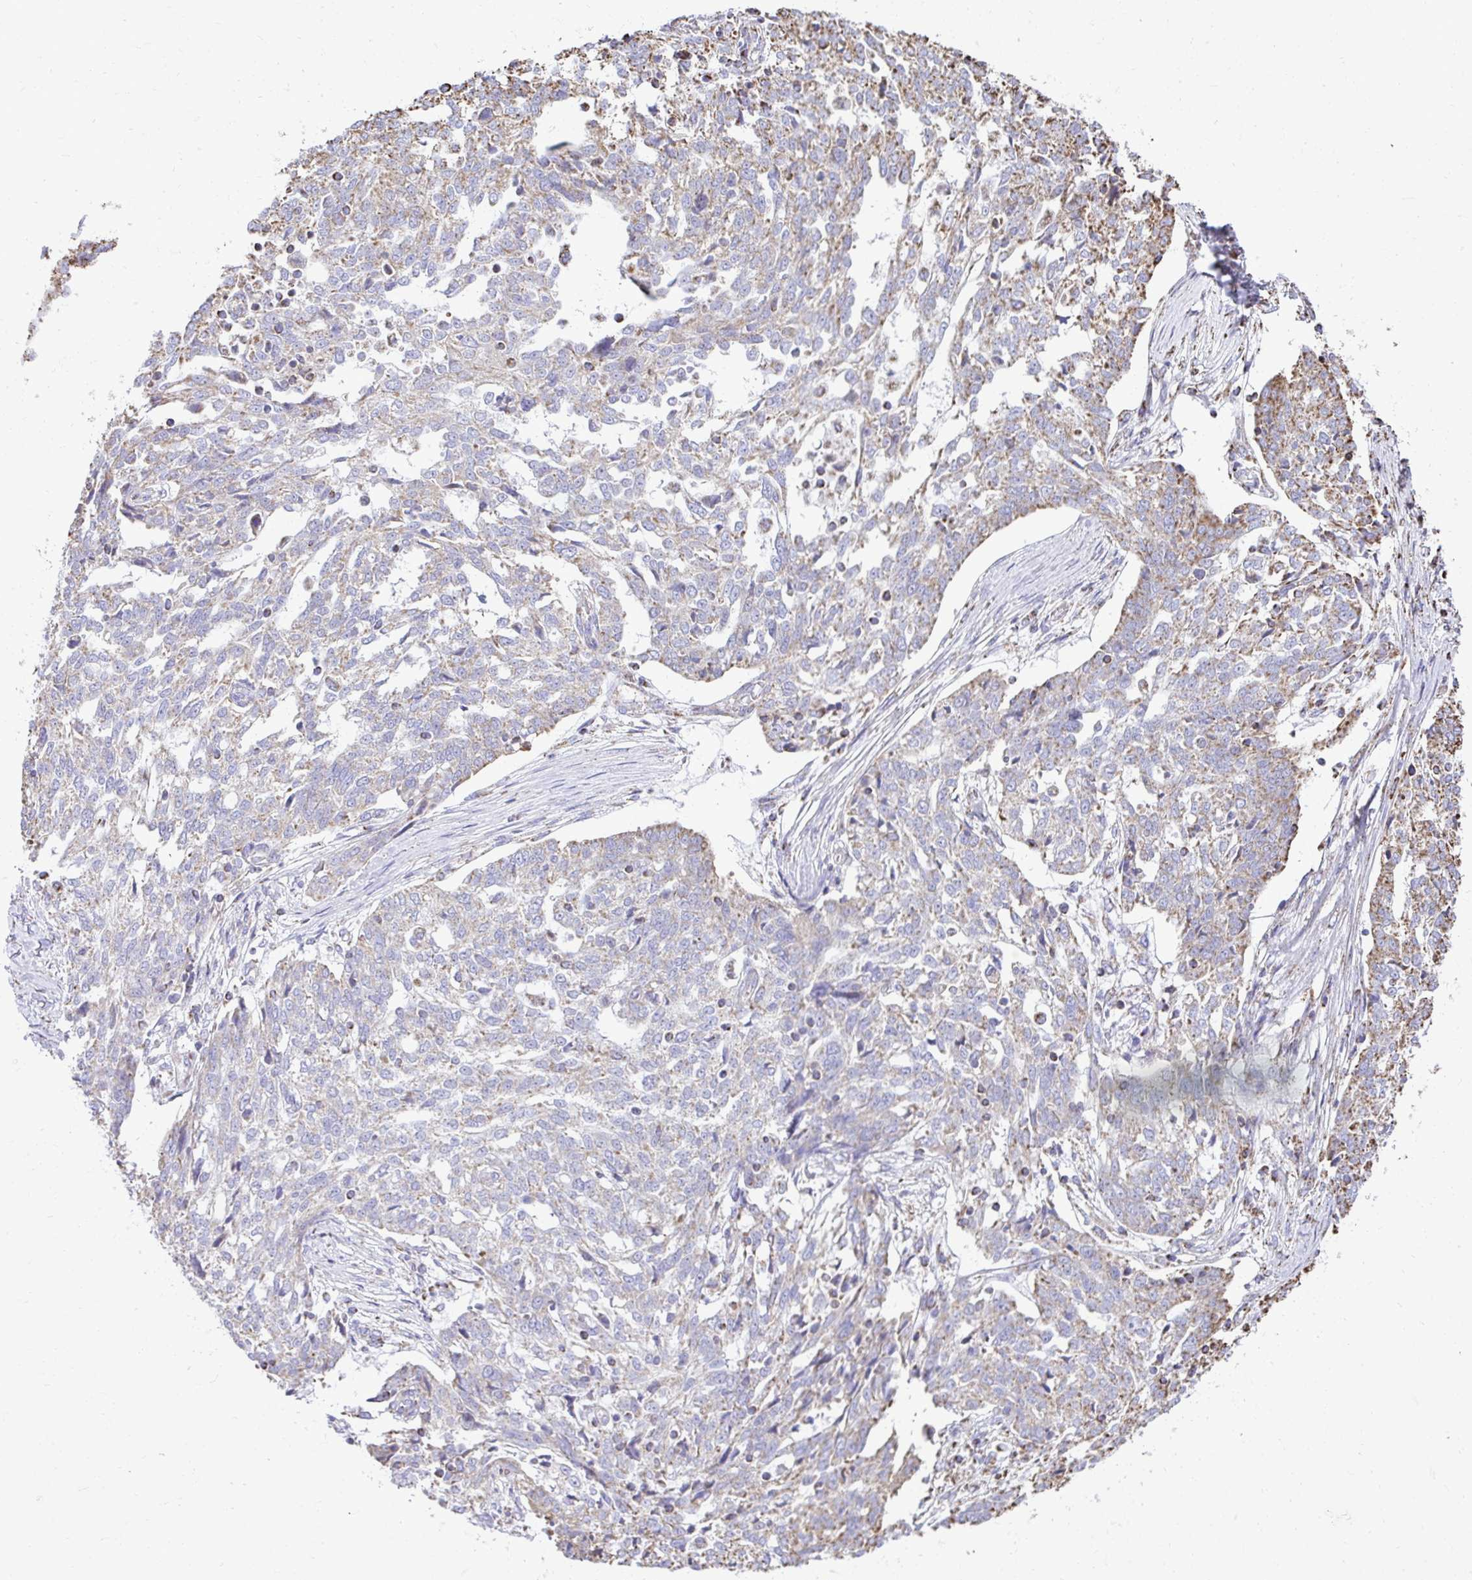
{"staining": {"intensity": "weak", "quantity": "<25%", "location": "cytoplasmic/membranous"}, "tissue": "ovarian cancer", "cell_type": "Tumor cells", "image_type": "cancer", "snomed": [{"axis": "morphology", "description": "Cystadenocarcinoma, serous, NOS"}, {"axis": "topography", "description": "Ovary"}], "caption": "This is an IHC photomicrograph of ovarian cancer. There is no expression in tumor cells.", "gene": "MPZL2", "patient": {"sex": "female", "age": 67}}